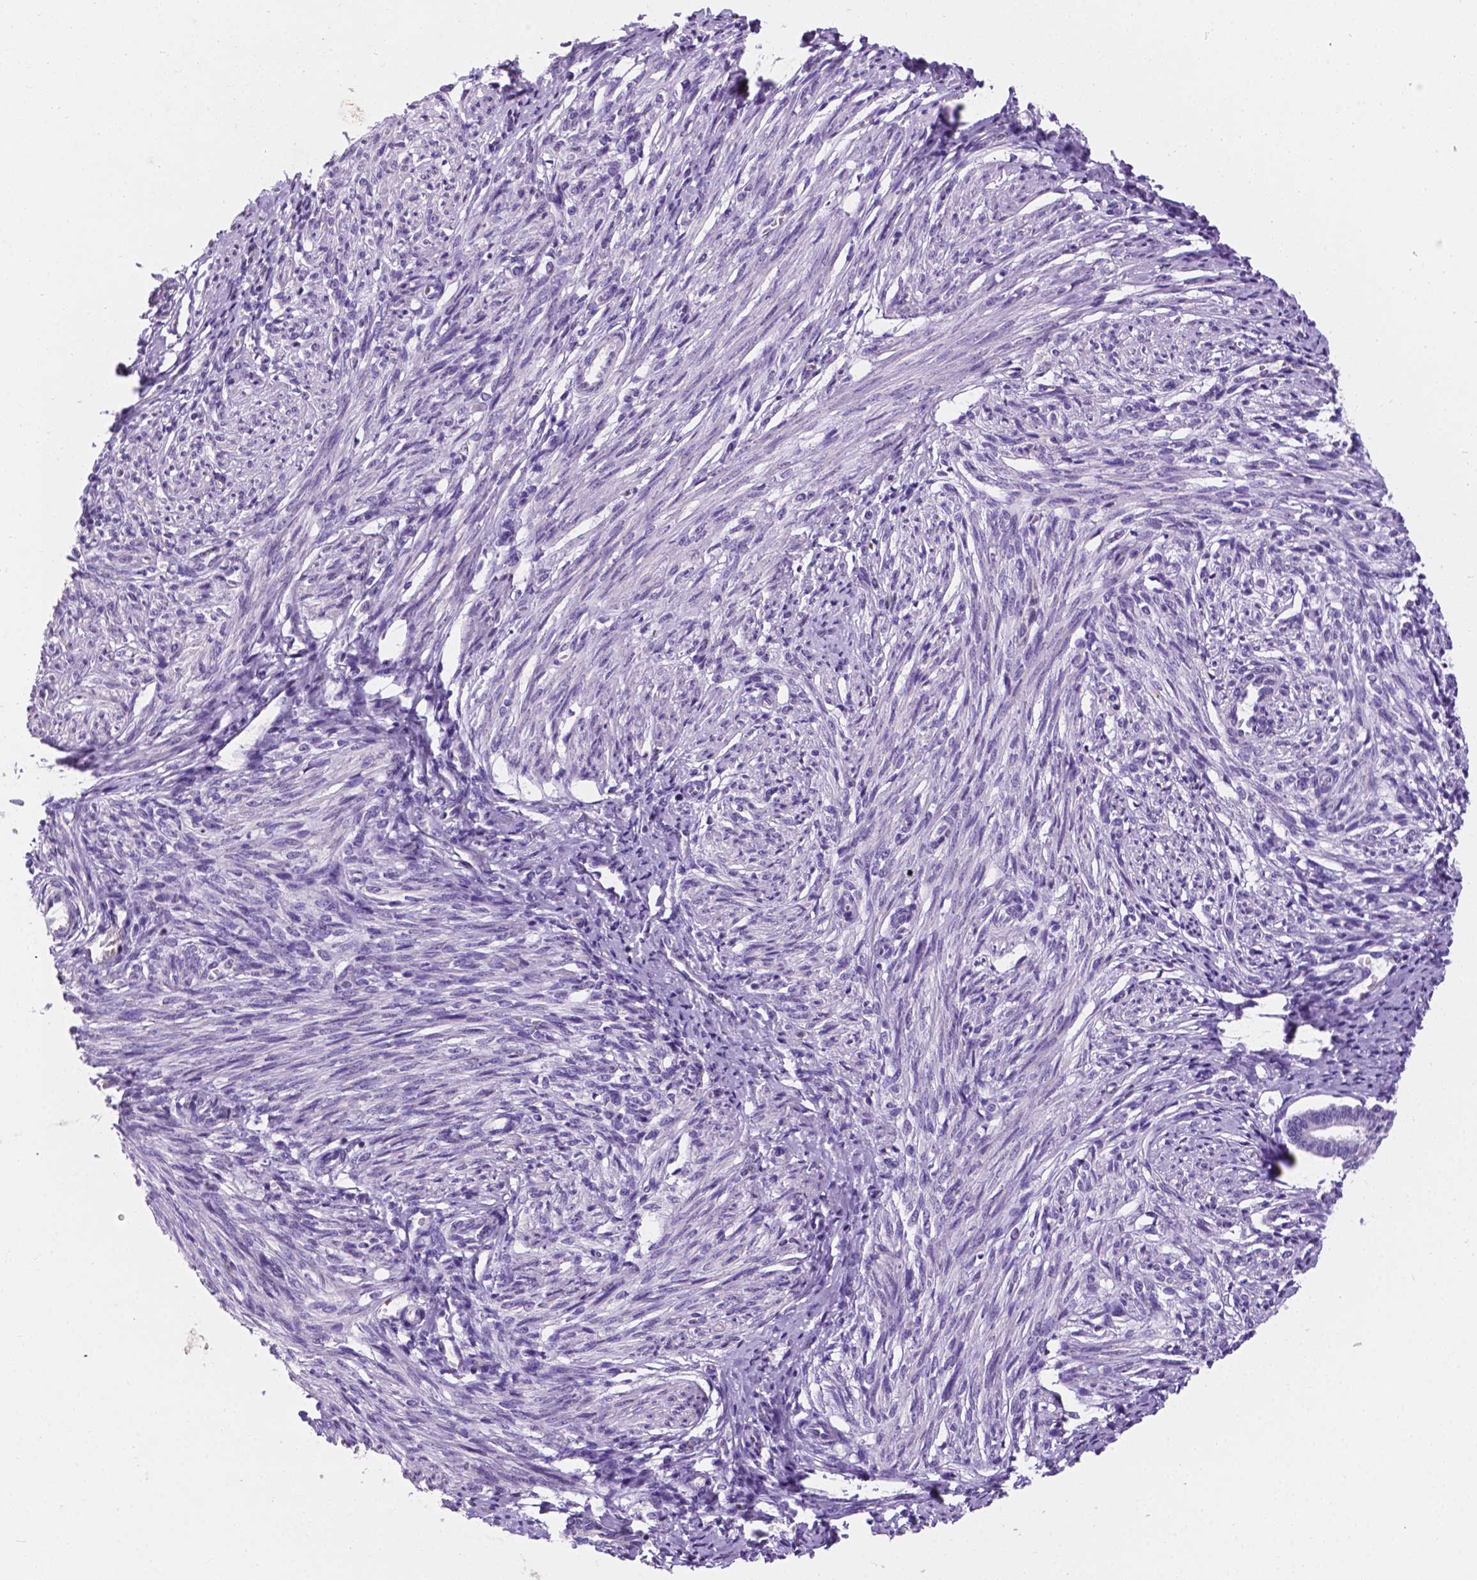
{"staining": {"intensity": "negative", "quantity": "none", "location": "none"}, "tissue": "endometrium", "cell_type": "Cells in endometrial stroma", "image_type": "normal", "snomed": [{"axis": "morphology", "description": "Normal tissue, NOS"}, {"axis": "topography", "description": "Endometrium"}], "caption": "Immunohistochemistry (IHC) image of normal human endometrium stained for a protein (brown), which demonstrates no expression in cells in endometrial stroma.", "gene": "APOE", "patient": {"sex": "female", "age": 50}}